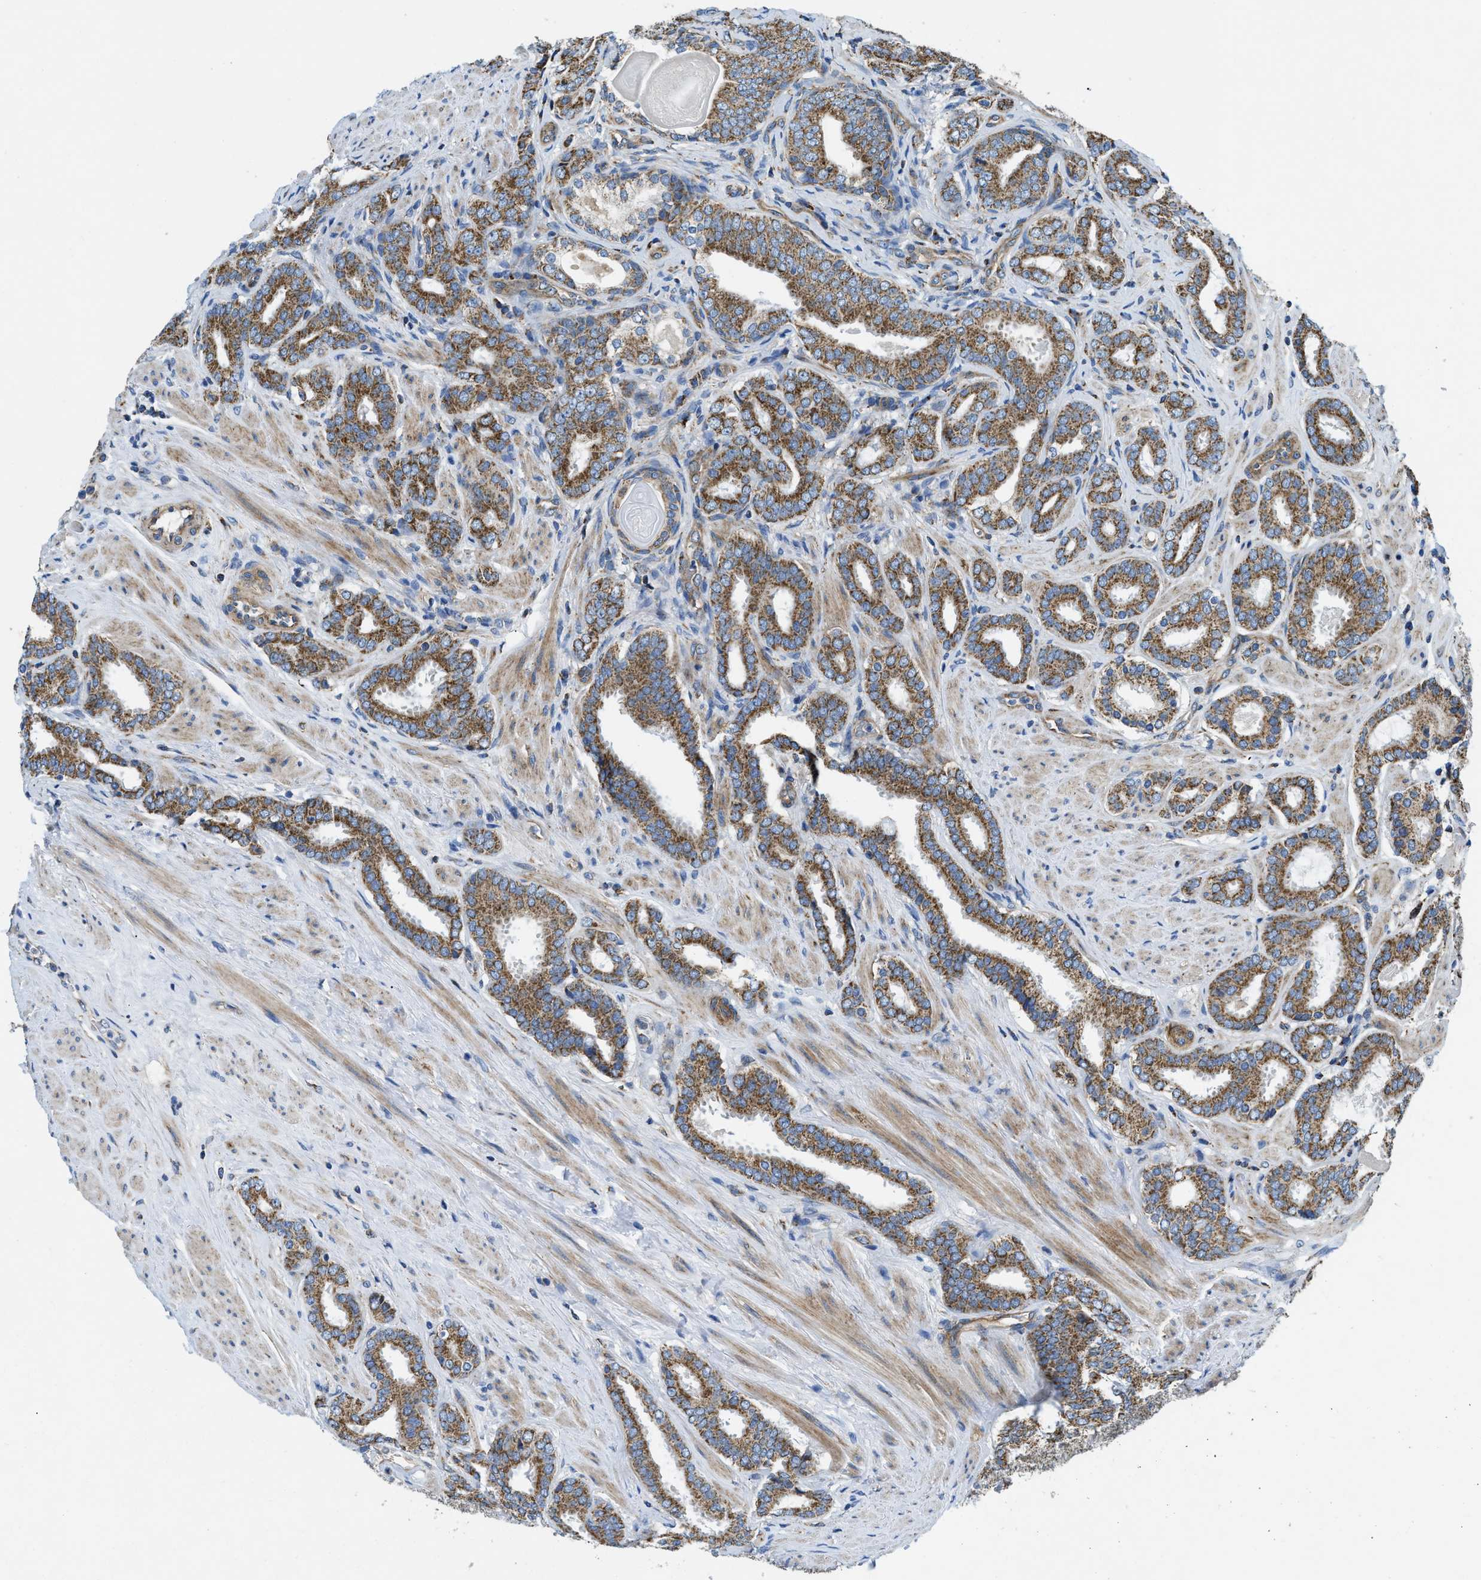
{"staining": {"intensity": "strong", "quantity": ">75%", "location": "cytoplasmic/membranous"}, "tissue": "prostate cancer", "cell_type": "Tumor cells", "image_type": "cancer", "snomed": [{"axis": "morphology", "description": "Adenocarcinoma, Low grade"}, {"axis": "topography", "description": "Prostate"}], "caption": "A histopathology image of human prostate adenocarcinoma (low-grade) stained for a protein demonstrates strong cytoplasmic/membranous brown staining in tumor cells.", "gene": "STK33", "patient": {"sex": "male", "age": 69}}